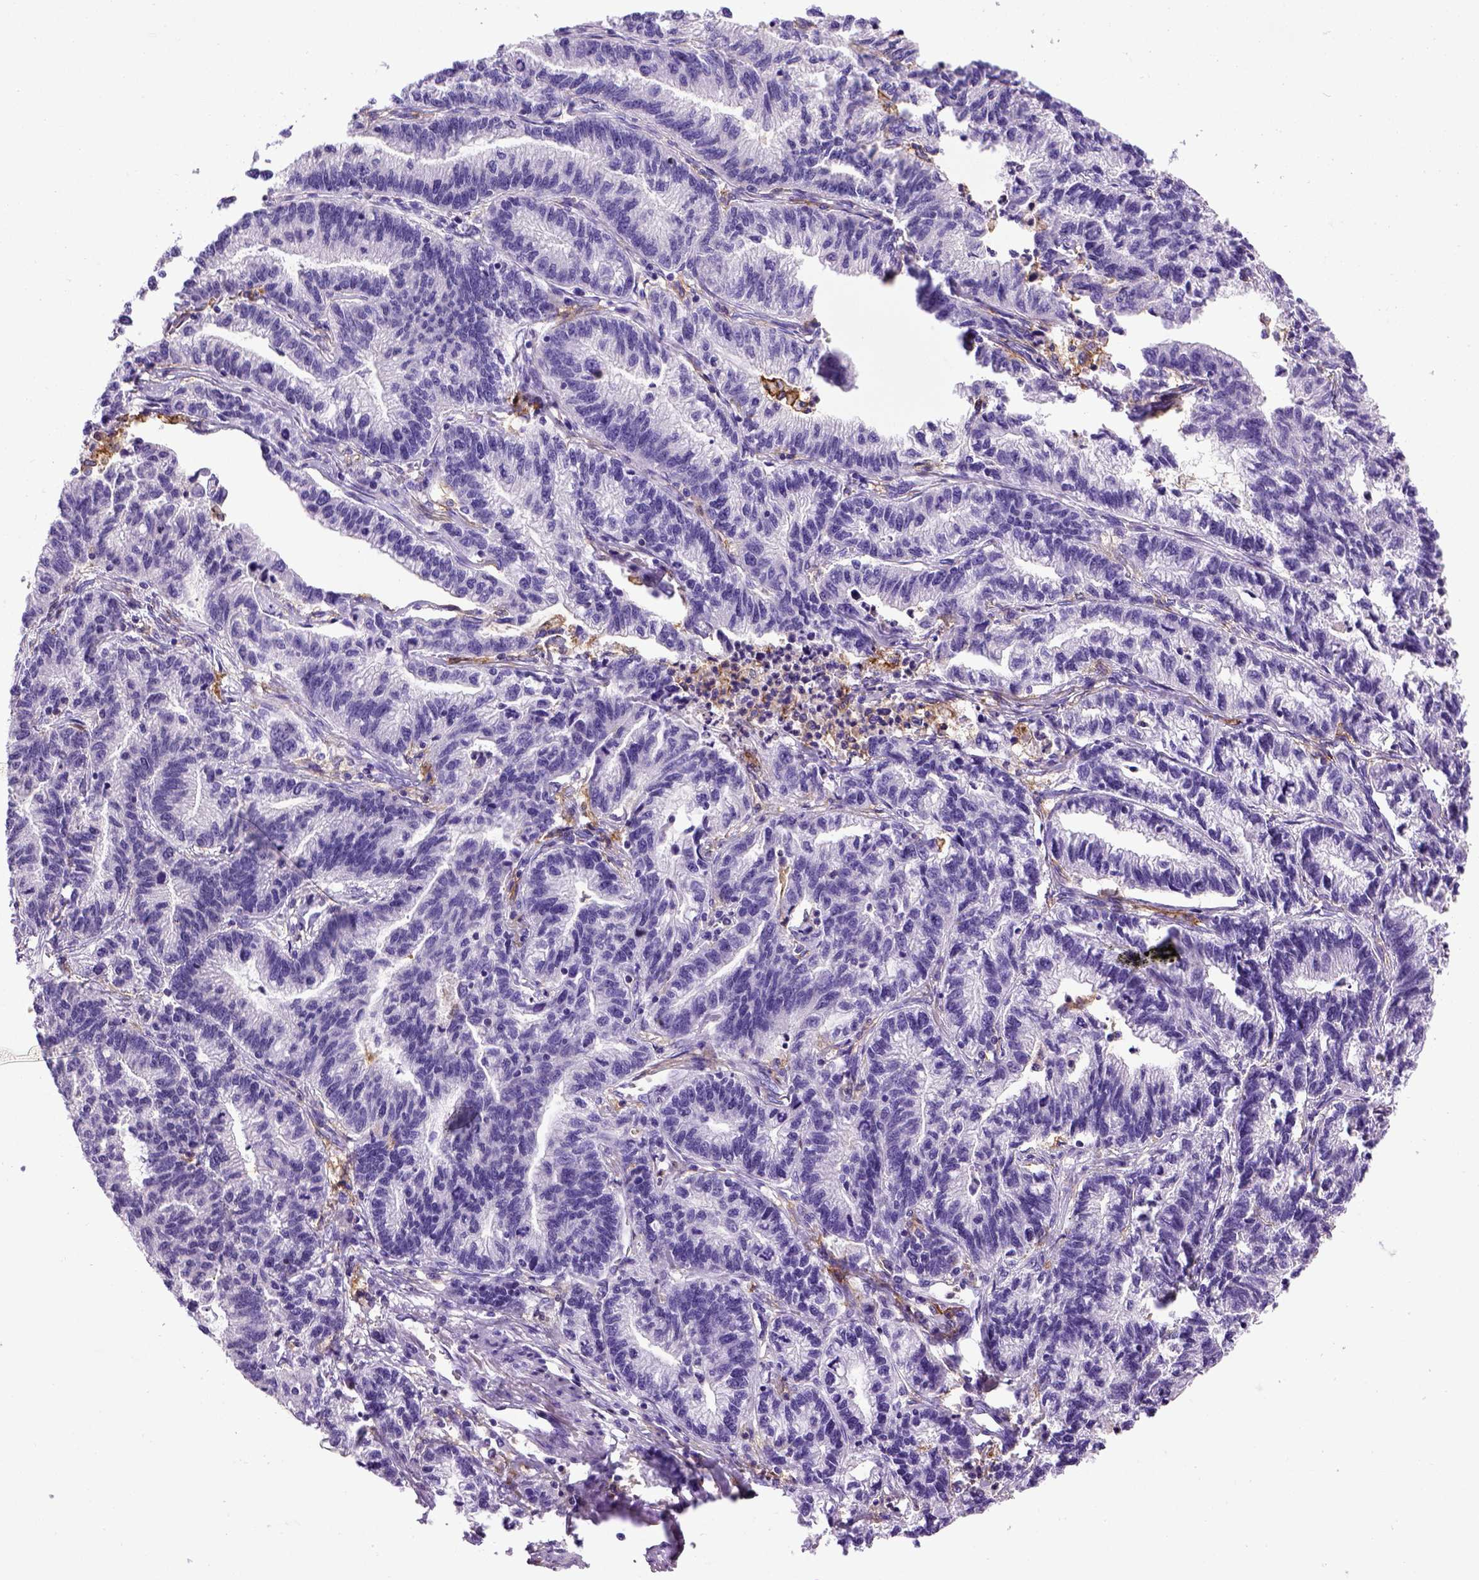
{"staining": {"intensity": "negative", "quantity": "none", "location": "none"}, "tissue": "stomach cancer", "cell_type": "Tumor cells", "image_type": "cancer", "snomed": [{"axis": "morphology", "description": "Adenocarcinoma, NOS"}, {"axis": "topography", "description": "Stomach"}], "caption": "Stomach adenocarcinoma was stained to show a protein in brown. There is no significant positivity in tumor cells. (Stains: DAB (3,3'-diaminobenzidine) immunohistochemistry with hematoxylin counter stain, Microscopy: brightfield microscopy at high magnification).", "gene": "ITGAX", "patient": {"sex": "male", "age": 83}}